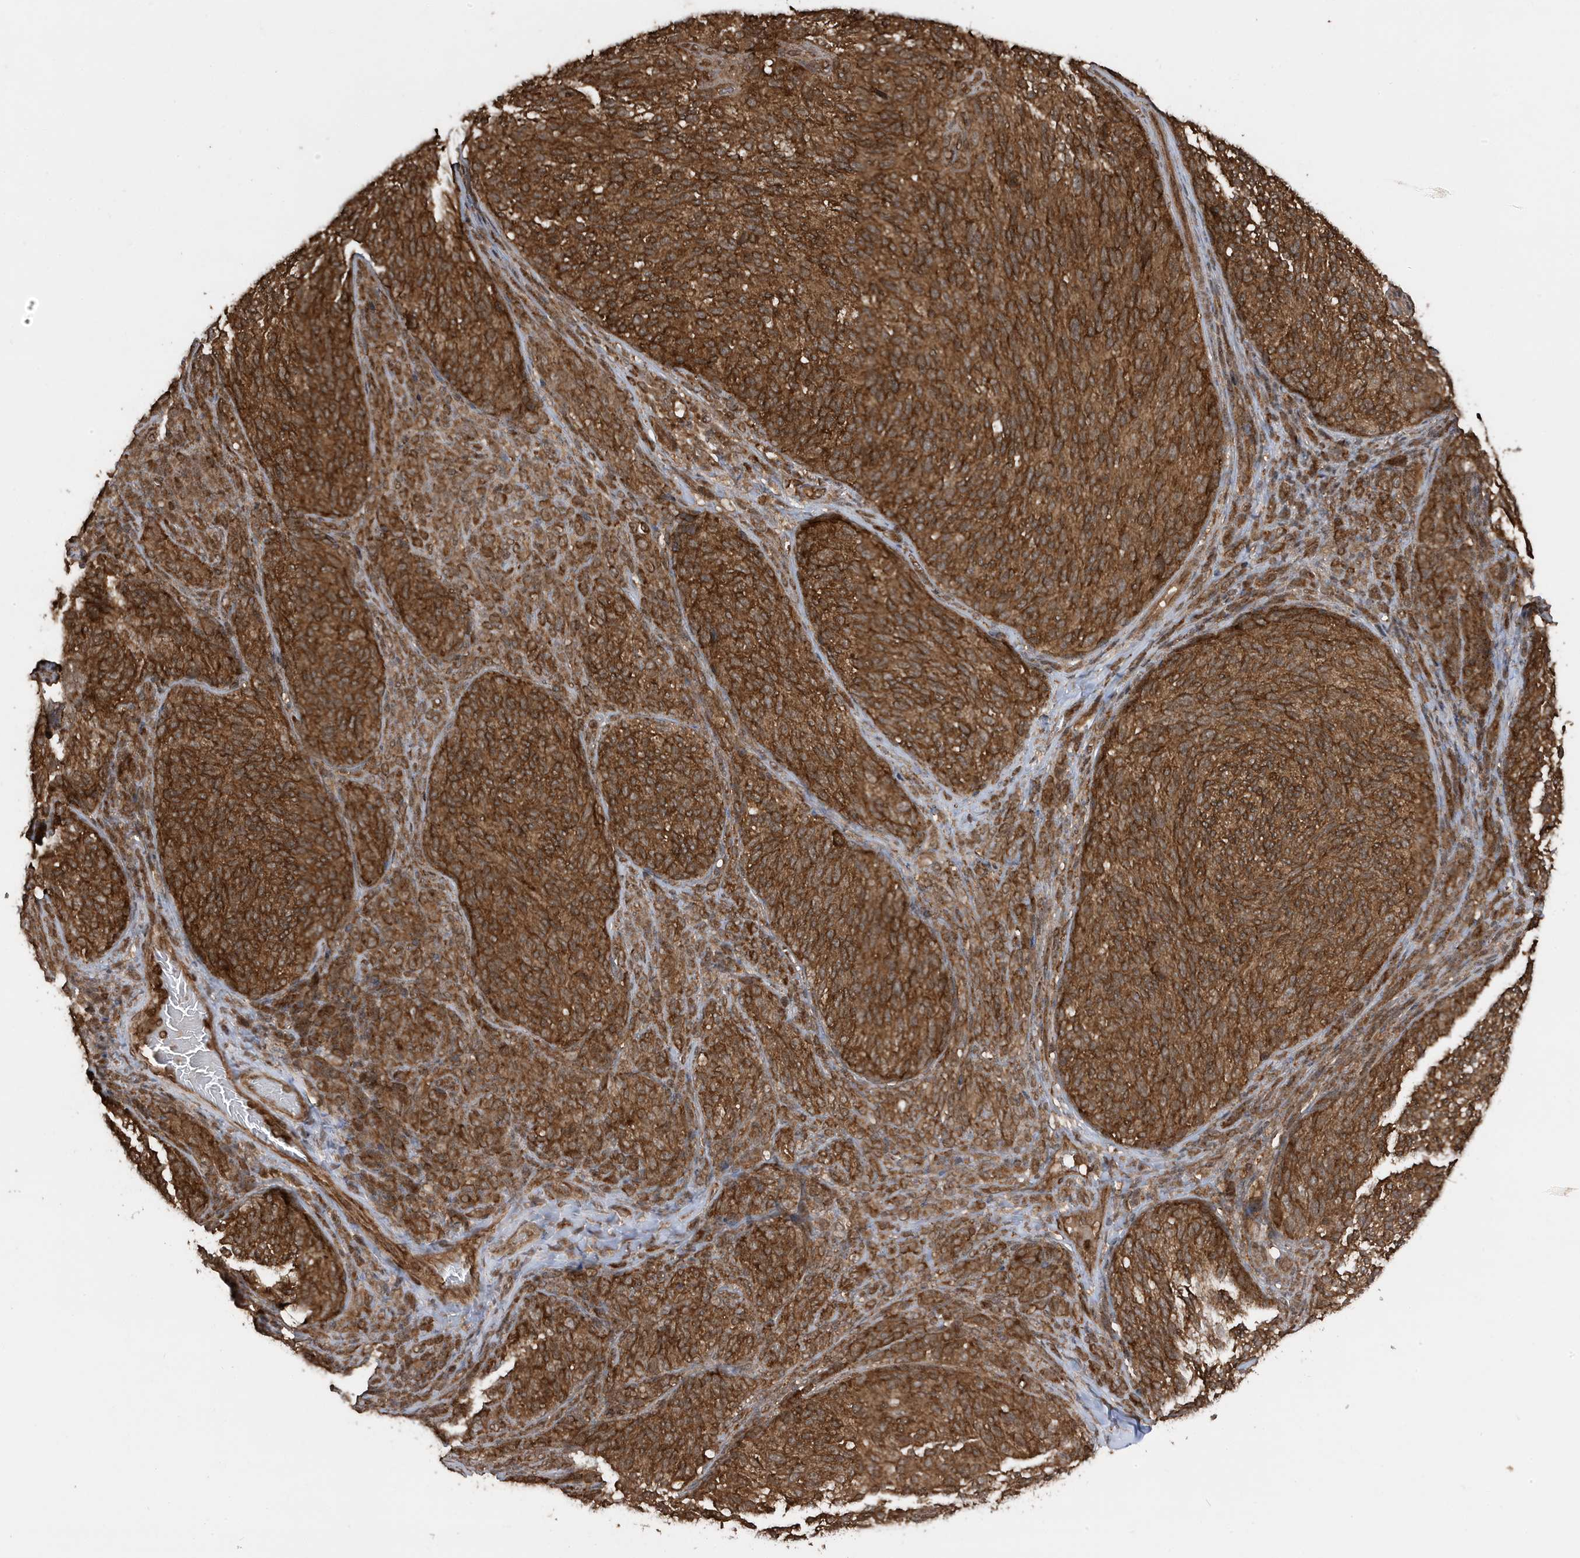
{"staining": {"intensity": "strong", "quantity": ">75%", "location": "cytoplasmic/membranous"}, "tissue": "melanoma", "cell_type": "Tumor cells", "image_type": "cancer", "snomed": [{"axis": "morphology", "description": "Malignant melanoma, NOS"}, {"axis": "topography", "description": "Skin"}], "caption": "Malignant melanoma stained with a protein marker exhibits strong staining in tumor cells.", "gene": "ASAP1", "patient": {"sex": "female", "age": 73}}